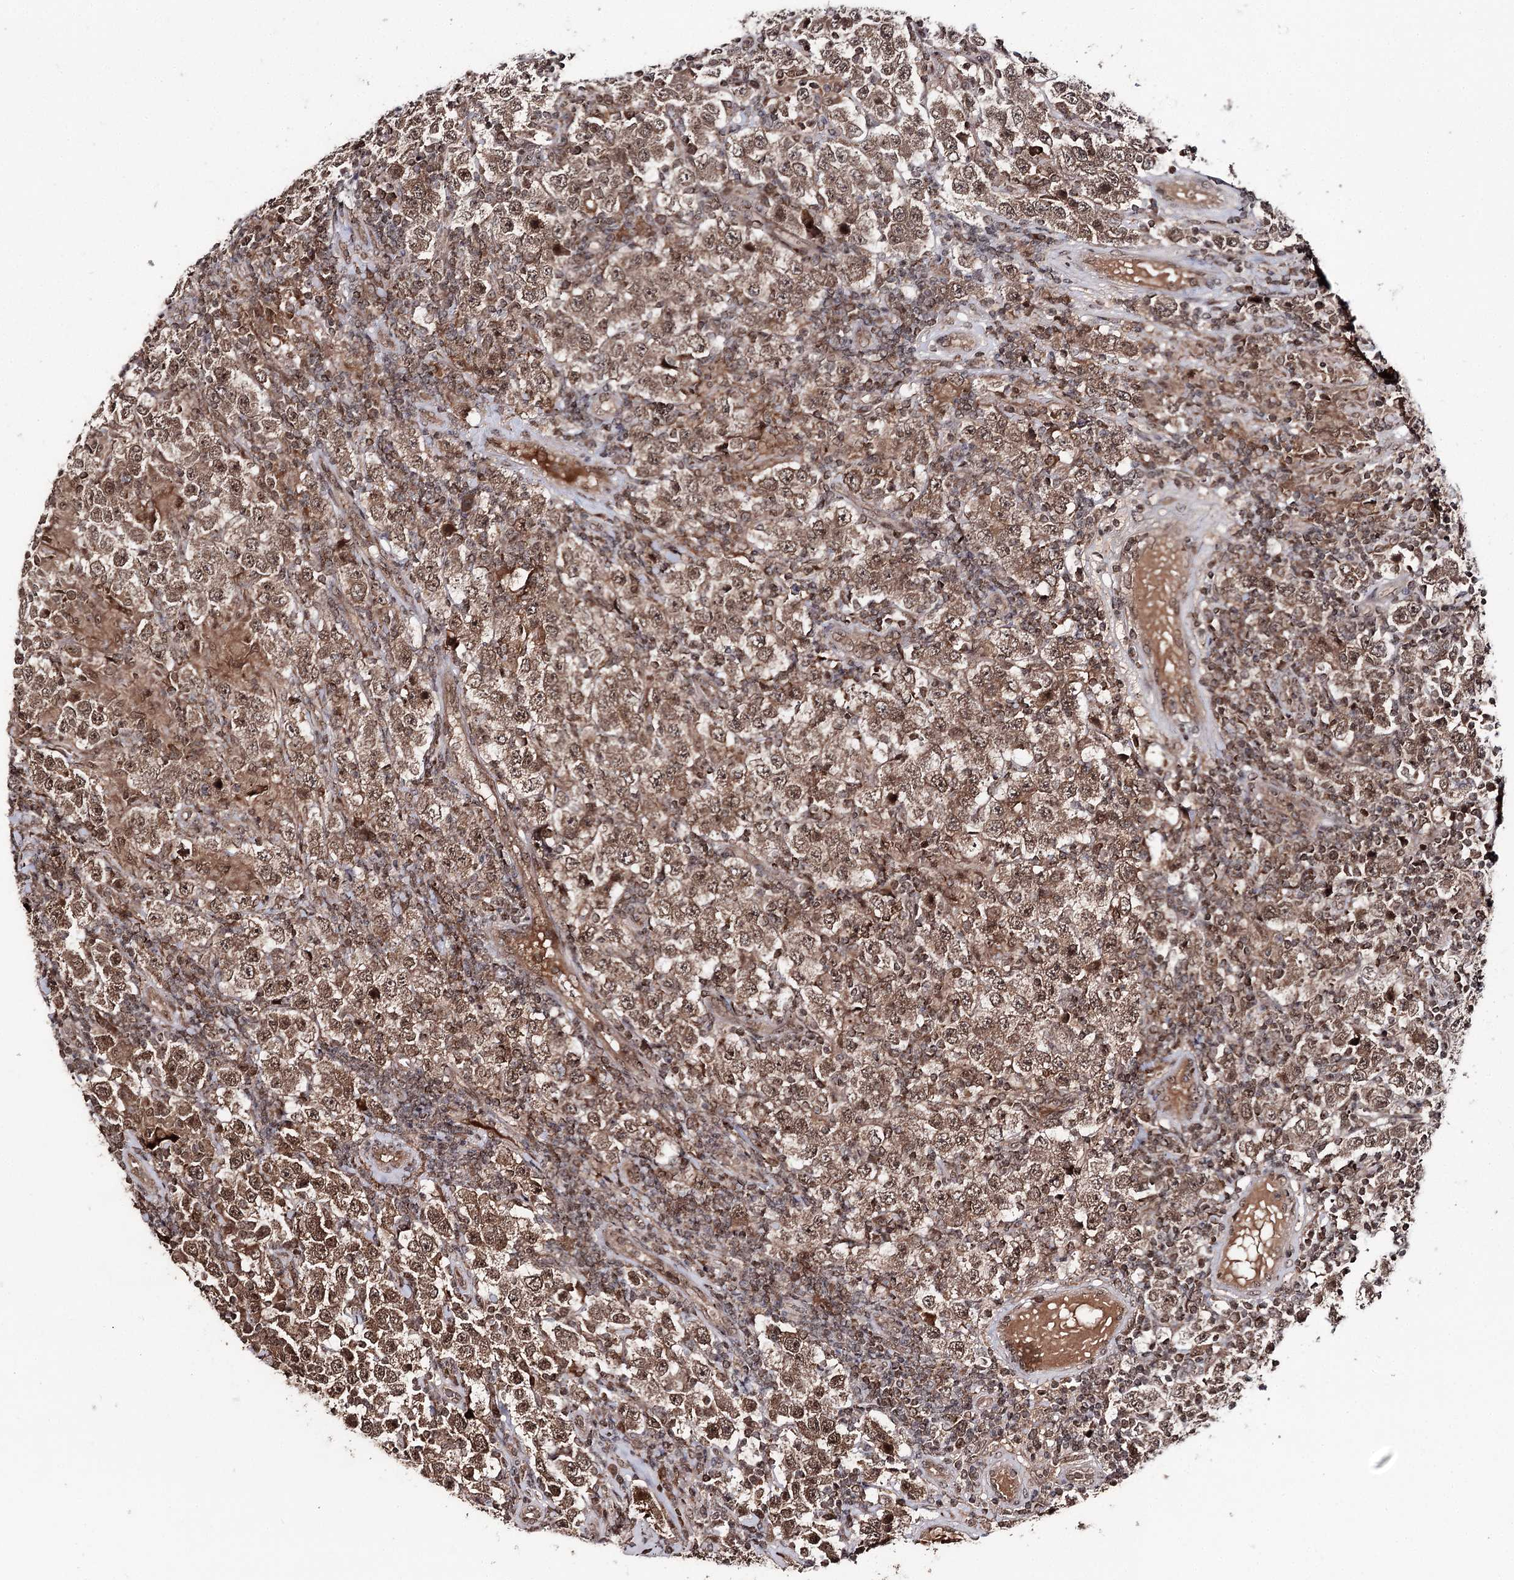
{"staining": {"intensity": "moderate", "quantity": ">75%", "location": "cytoplasmic/membranous,nuclear"}, "tissue": "testis cancer", "cell_type": "Tumor cells", "image_type": "cancer", "snomed": [{"axis": "morphology", "description": "Normal tissue, NOS"}, {"axis": "morphology", "description": "Urothelial carcinoma, High grade"}, {"axis": "morphology", "description": "Seminoma, NOS"}, {"axis": "morphology", "description": "Carcinoma, Embryonal, NOS"}, {"axis": "topography", "description": "Urinary bladder"}, {"axis": "topography", "description": "Testis"}], "caption": "Immunohistochemistry (IHC) photomicrograph of testis high-grade urothelial carcinoma stained for a protein (brown), which shows medium levels of moderate cytoplasmic/membranous and nuclear expression in about >75% of tumor cells.", "gene": "FAM53B", "patient": {"sex": "male", "age": 41}}